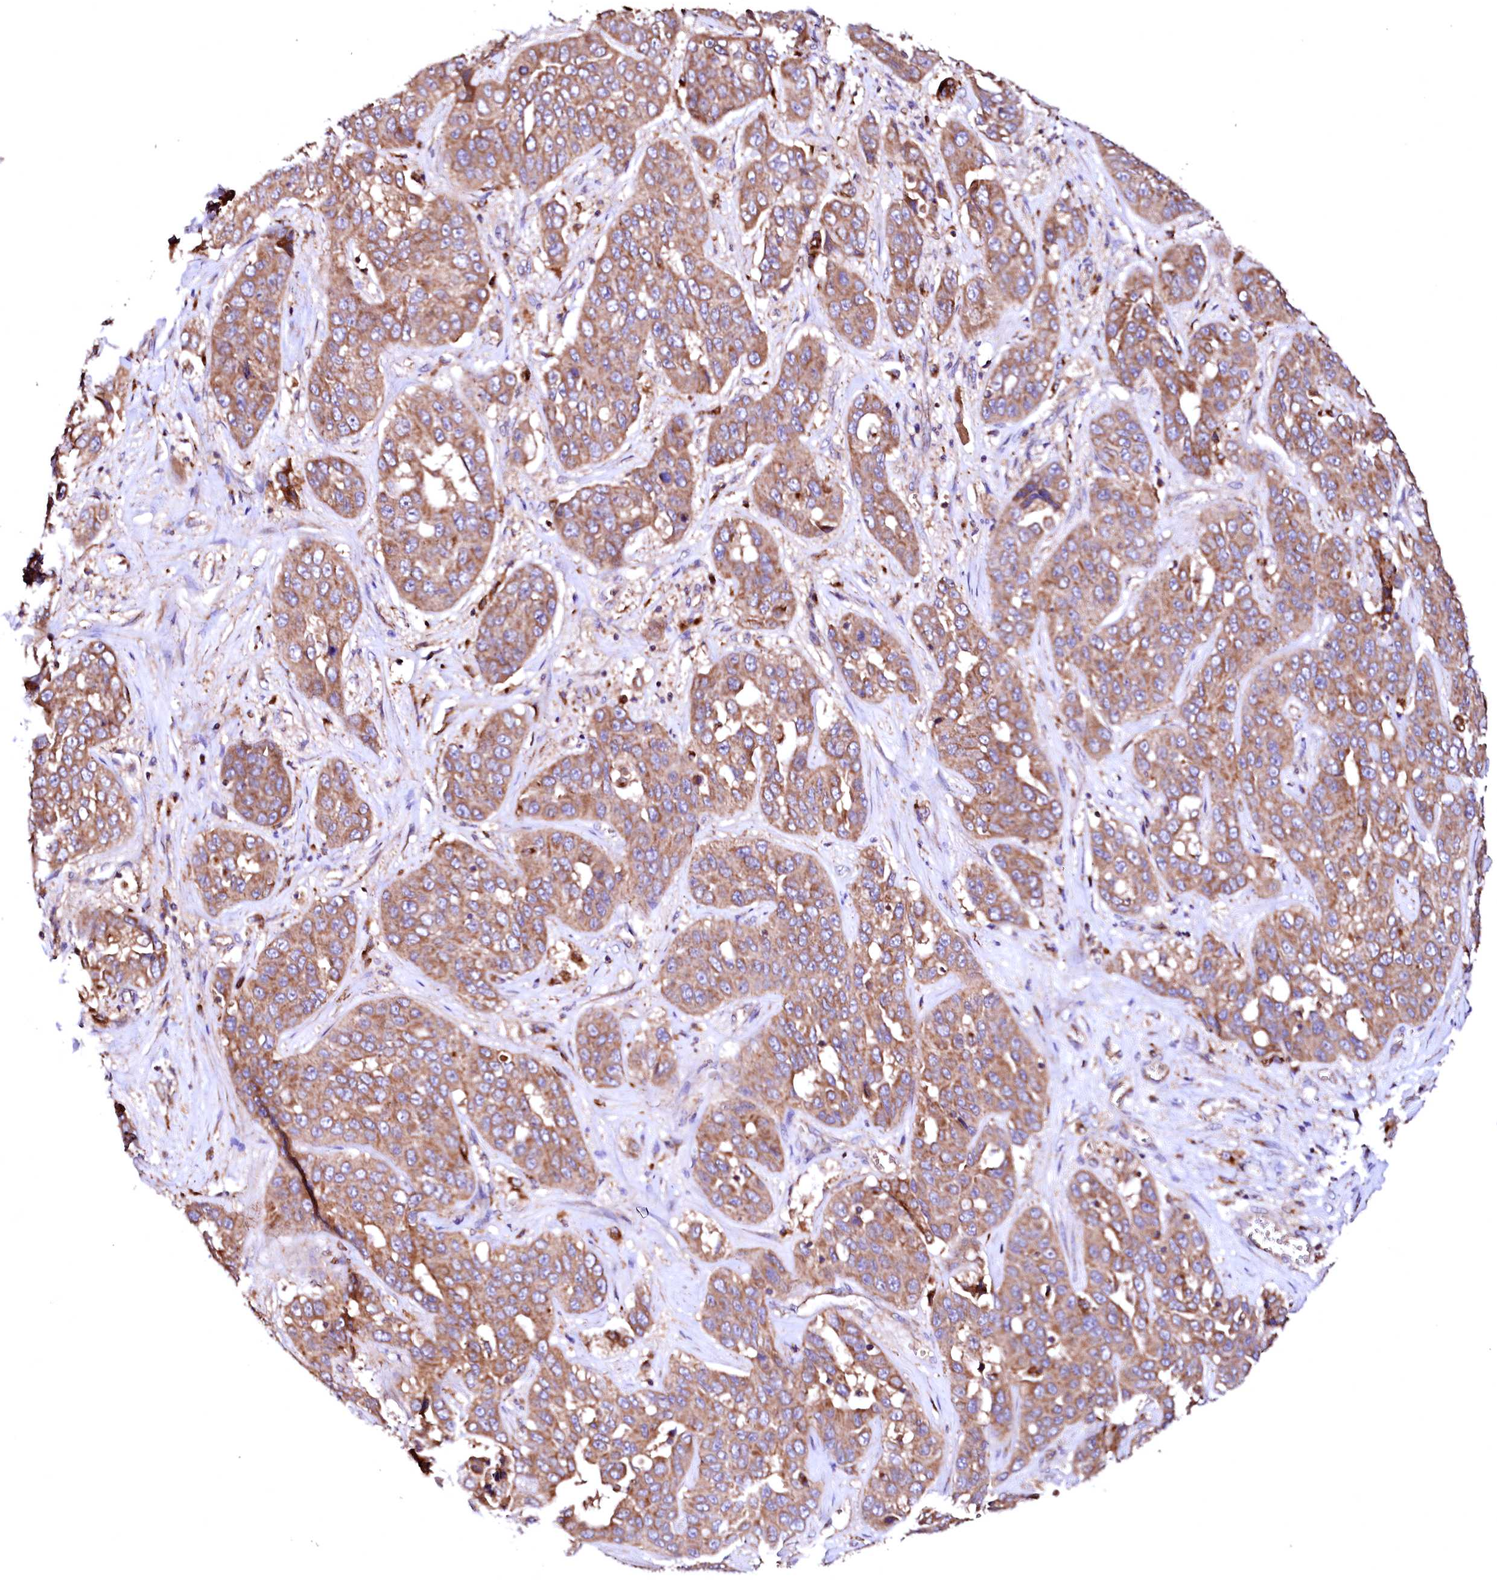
{"staining": {"intensity": "moderate", "quantity": ">75%", "location": "cytoplasmic/membranous"}, "tissue": "liver cancer", "cell_type": "Tumor cells", "image_type": "cancer", "snomed": [{"axis": "morphology", "description": "Cholangiocarcinoma"}, {"axis": "topography", "description": "Liver"}], "caption": "Protein expression analysis of human liver cancer (cholangiocarcinoma) reveals moderate cytoplasmic/membranous positivity in about >75% of tumor cells.", "gene": "ST3GAL1", "patient": {"sex": "female", "age": 52}}